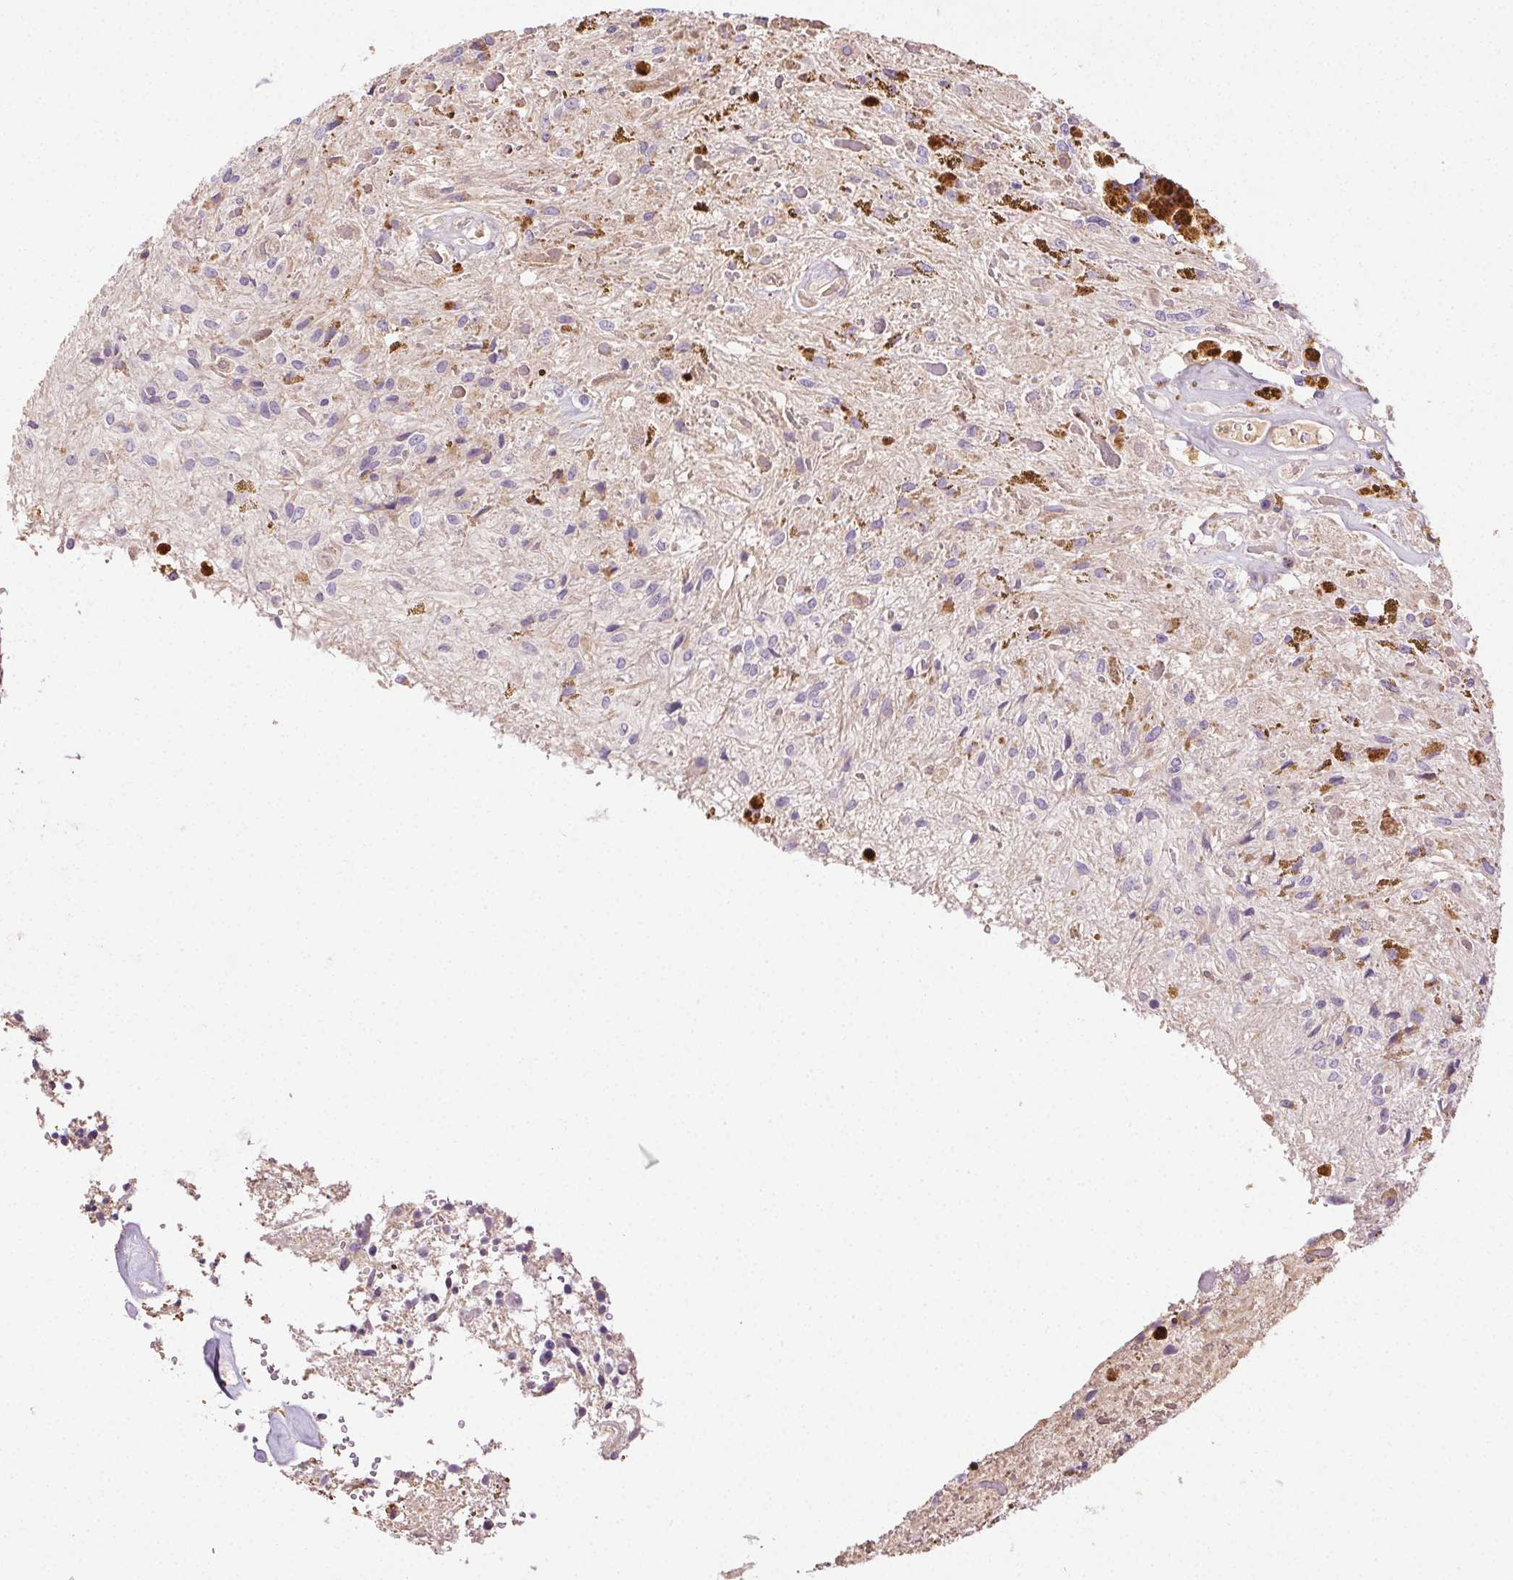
{"staining": {"intensity": "moderate", "quantity": "25%-75%", "location": "cytoplasmic/membranous"}, "tissue": "glioma", "cell_type": "Tumor cells", "image_type": "cancer", "snomed": [{"axis": "morphology", "description": "Glioma, malignant, Low grade"}, {"axis": "topography", "description": "Cerebellum"}], "caption": "Immunohistochemistry (IHC) photomicrograph of human malignant low-grade glioma stained for a protein (brown), which exhibits medium levels of moderate cytoplasmic/membranous positivity in about 25%-75% of tumor cells.", "gene": "BPIFB2", "patient": {"sex": "female", "age": 14}}